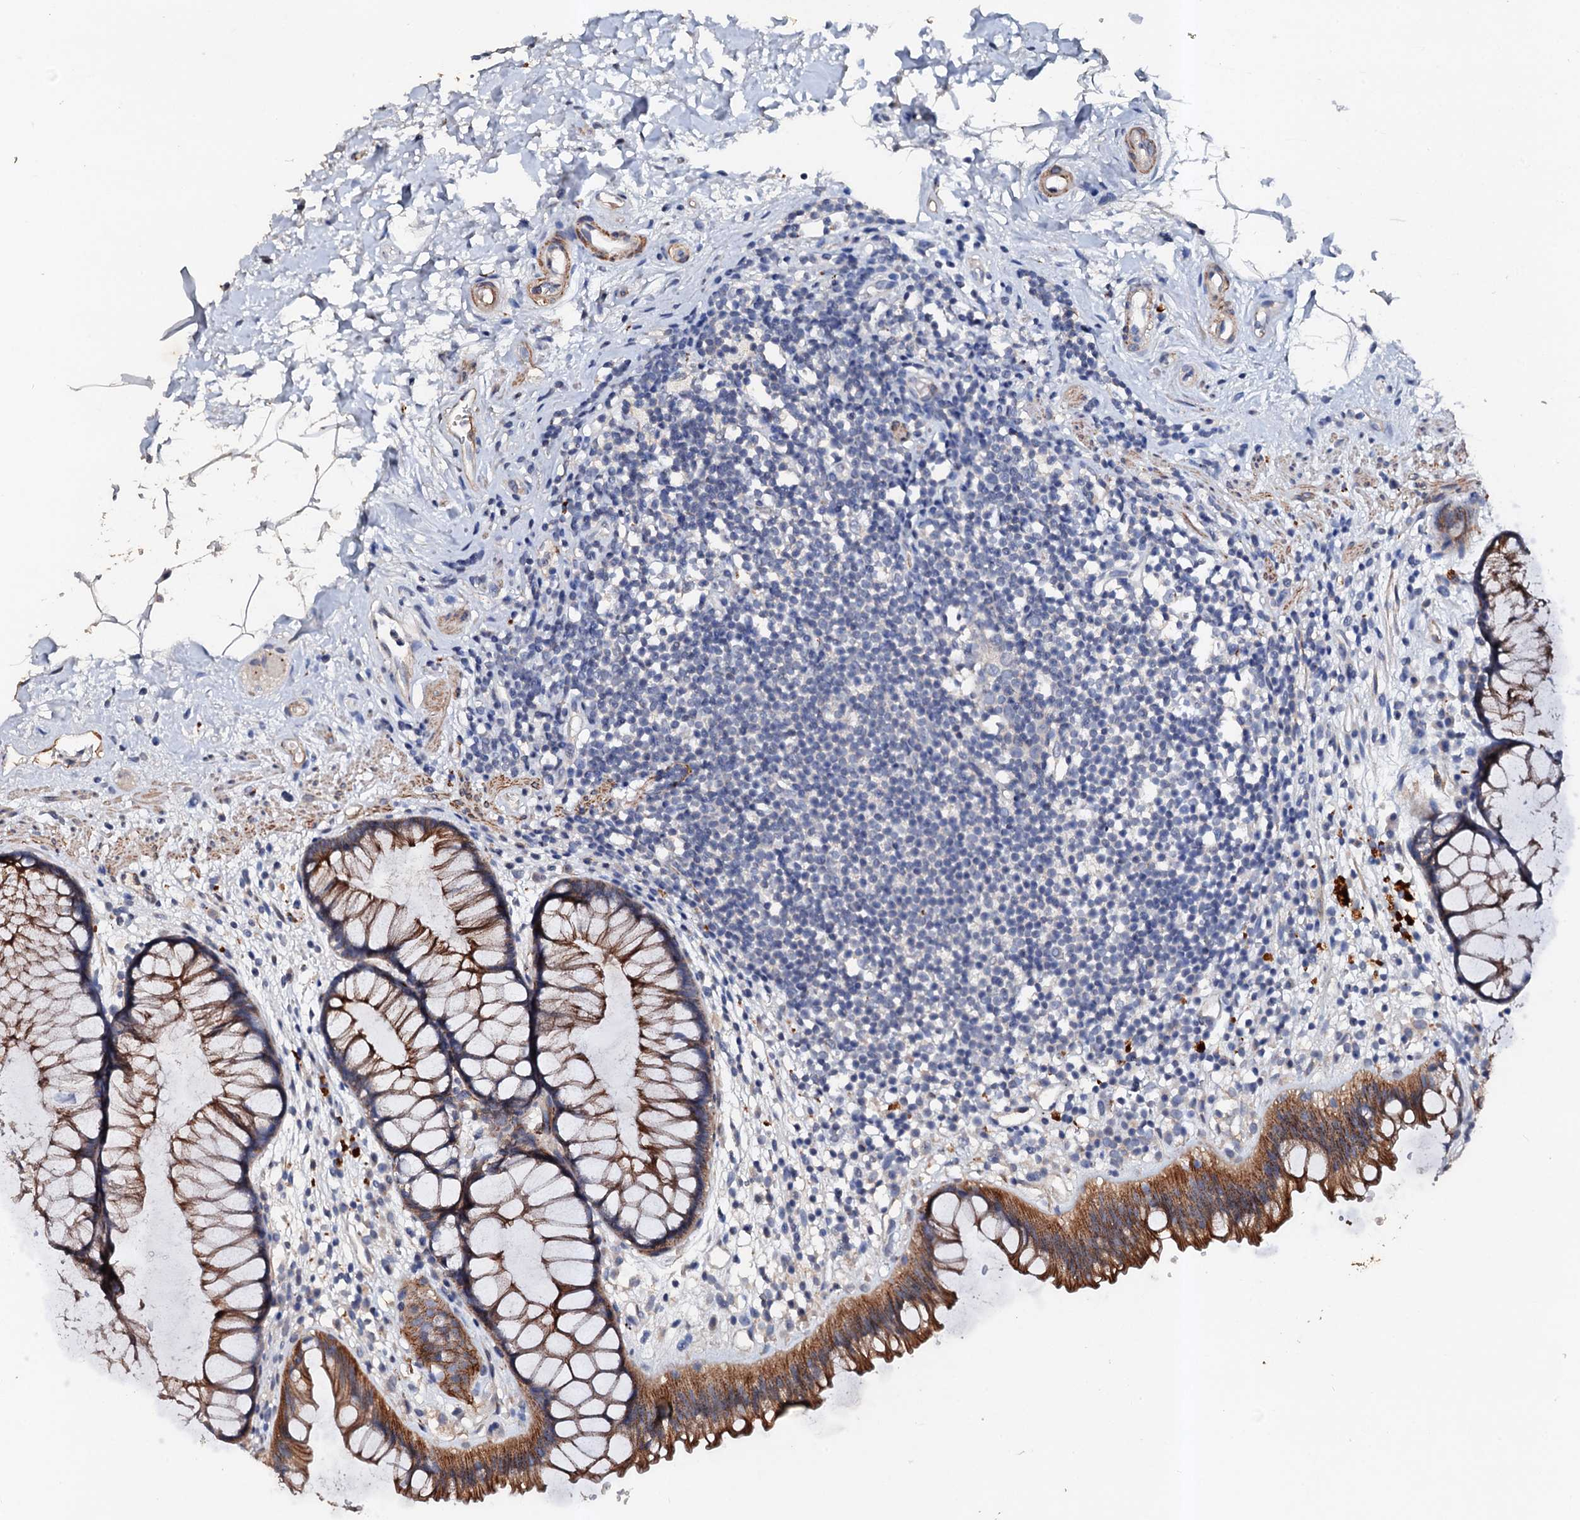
{"staining": {"intensity": "moderate", "quantity": ">75%", "location": "cytoplasmic/membranous"}, "tissue": "rectum", "cell_type": "Glandular cells", "image_type": "normal", "snomed": [{"axis": "morphology", "description": "Normal tissue, NOS"}, {"axis": "topography", "description": "Rectum"}], "caption": "Unremarkable rectum displays moderate cytoplasmic/membranous positivity in about >75% of glandular cells, visualized by immunohistochemistry.", "gene": "VPS36", "patient": {"sex": "male", "age": 51}}